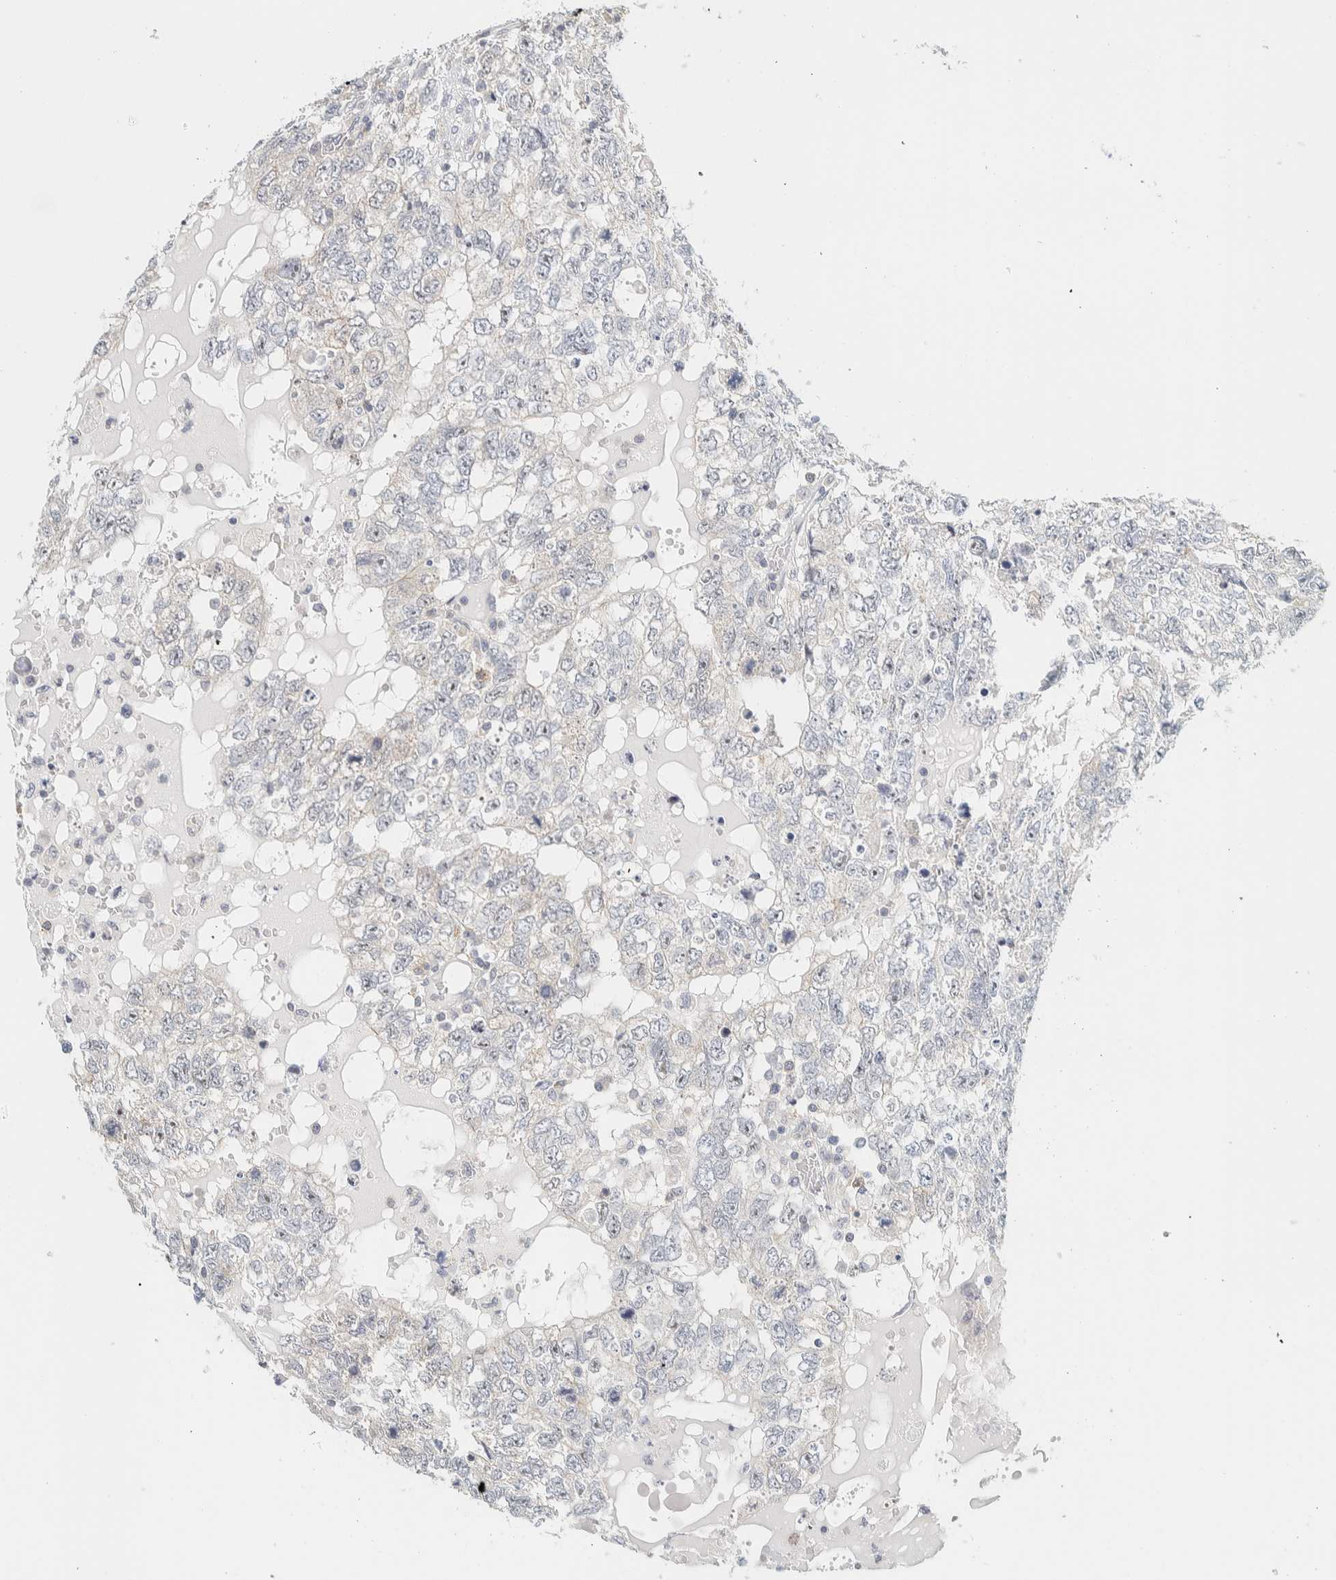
{"staining": {"intensity": "negative", "quantity": "none", "location": "none"}, "tissue": "testis cancer", "cell_type": "Tumor cells", "image_type": "cancer", "snomed": [{"axis": "morphology", "description": "Carcinoma, Embryonal, NOS"}, {"axis": "topography", "description": "Testis"}], "caption": "Immunohistochemistry (IHC) histopathology image of neoplastic tissue: human embryonal carcinoma (testis) stained with DAB displays no significant protein positivity in tumor cells. The staining was performed using DAB to visualize the protein expression in brown, while the nuclei were stained in blue with hematoxylin (Magnification: 20x).", "gene": "NDE1", "patient": {"sex": "male", "age": 36}}